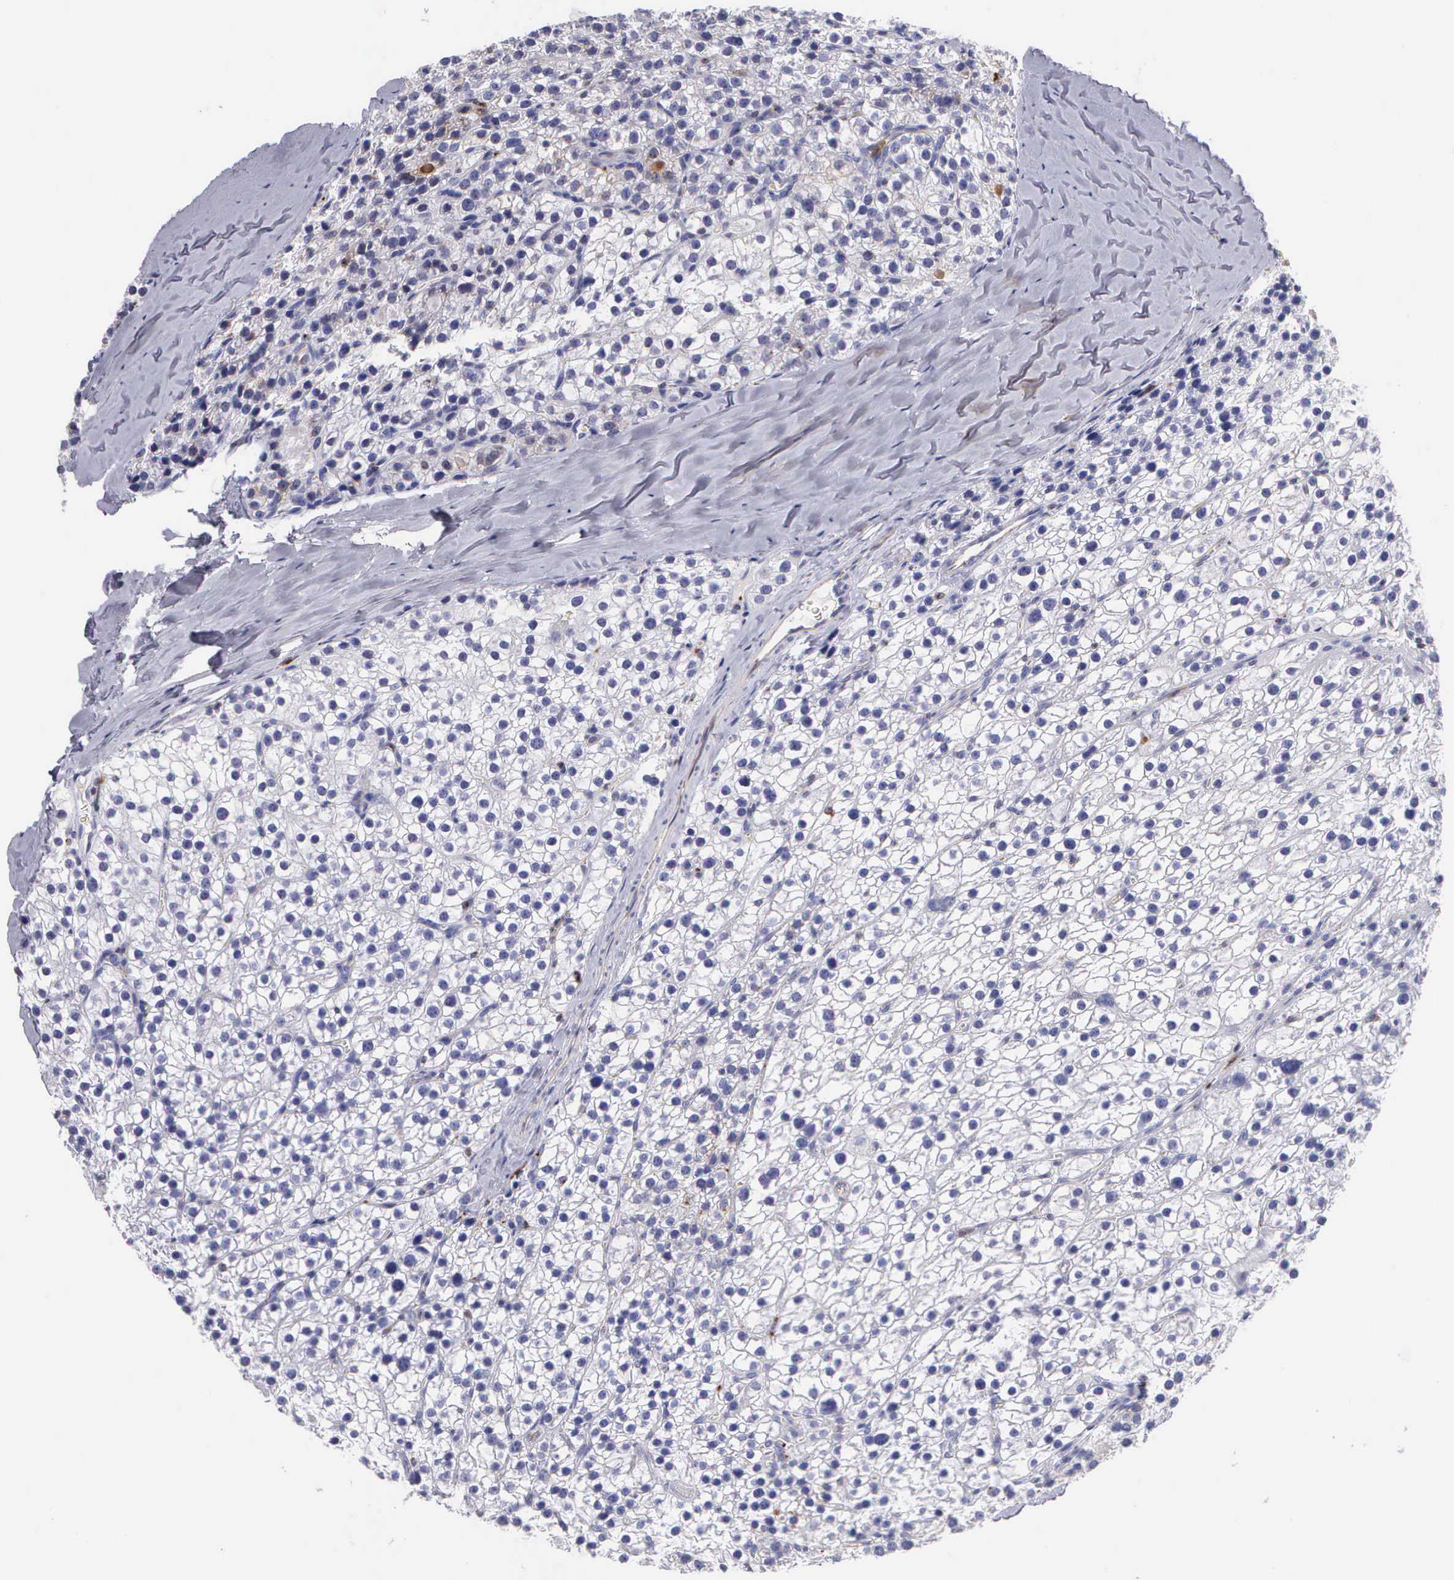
{"staining": {"intensity": "negative", "quantity": "none", "location": "none"}, "tissue": "parathyroid gland", "cell_type": "Glandular cells", "image_type": "normal", "snomed": [{"axis": "morphology", "description": "Normal tissue, NOS"}, {"axis": "topography", "description": "Parathyroid gland"}], "caption": "This is a image of IHC staining of benign parathyroid gland, which shows no expression in glandular cells. (DAB IHC, high magnification).", "gene": "SRGN", "patient": {"sex": "female", "age": 54}}